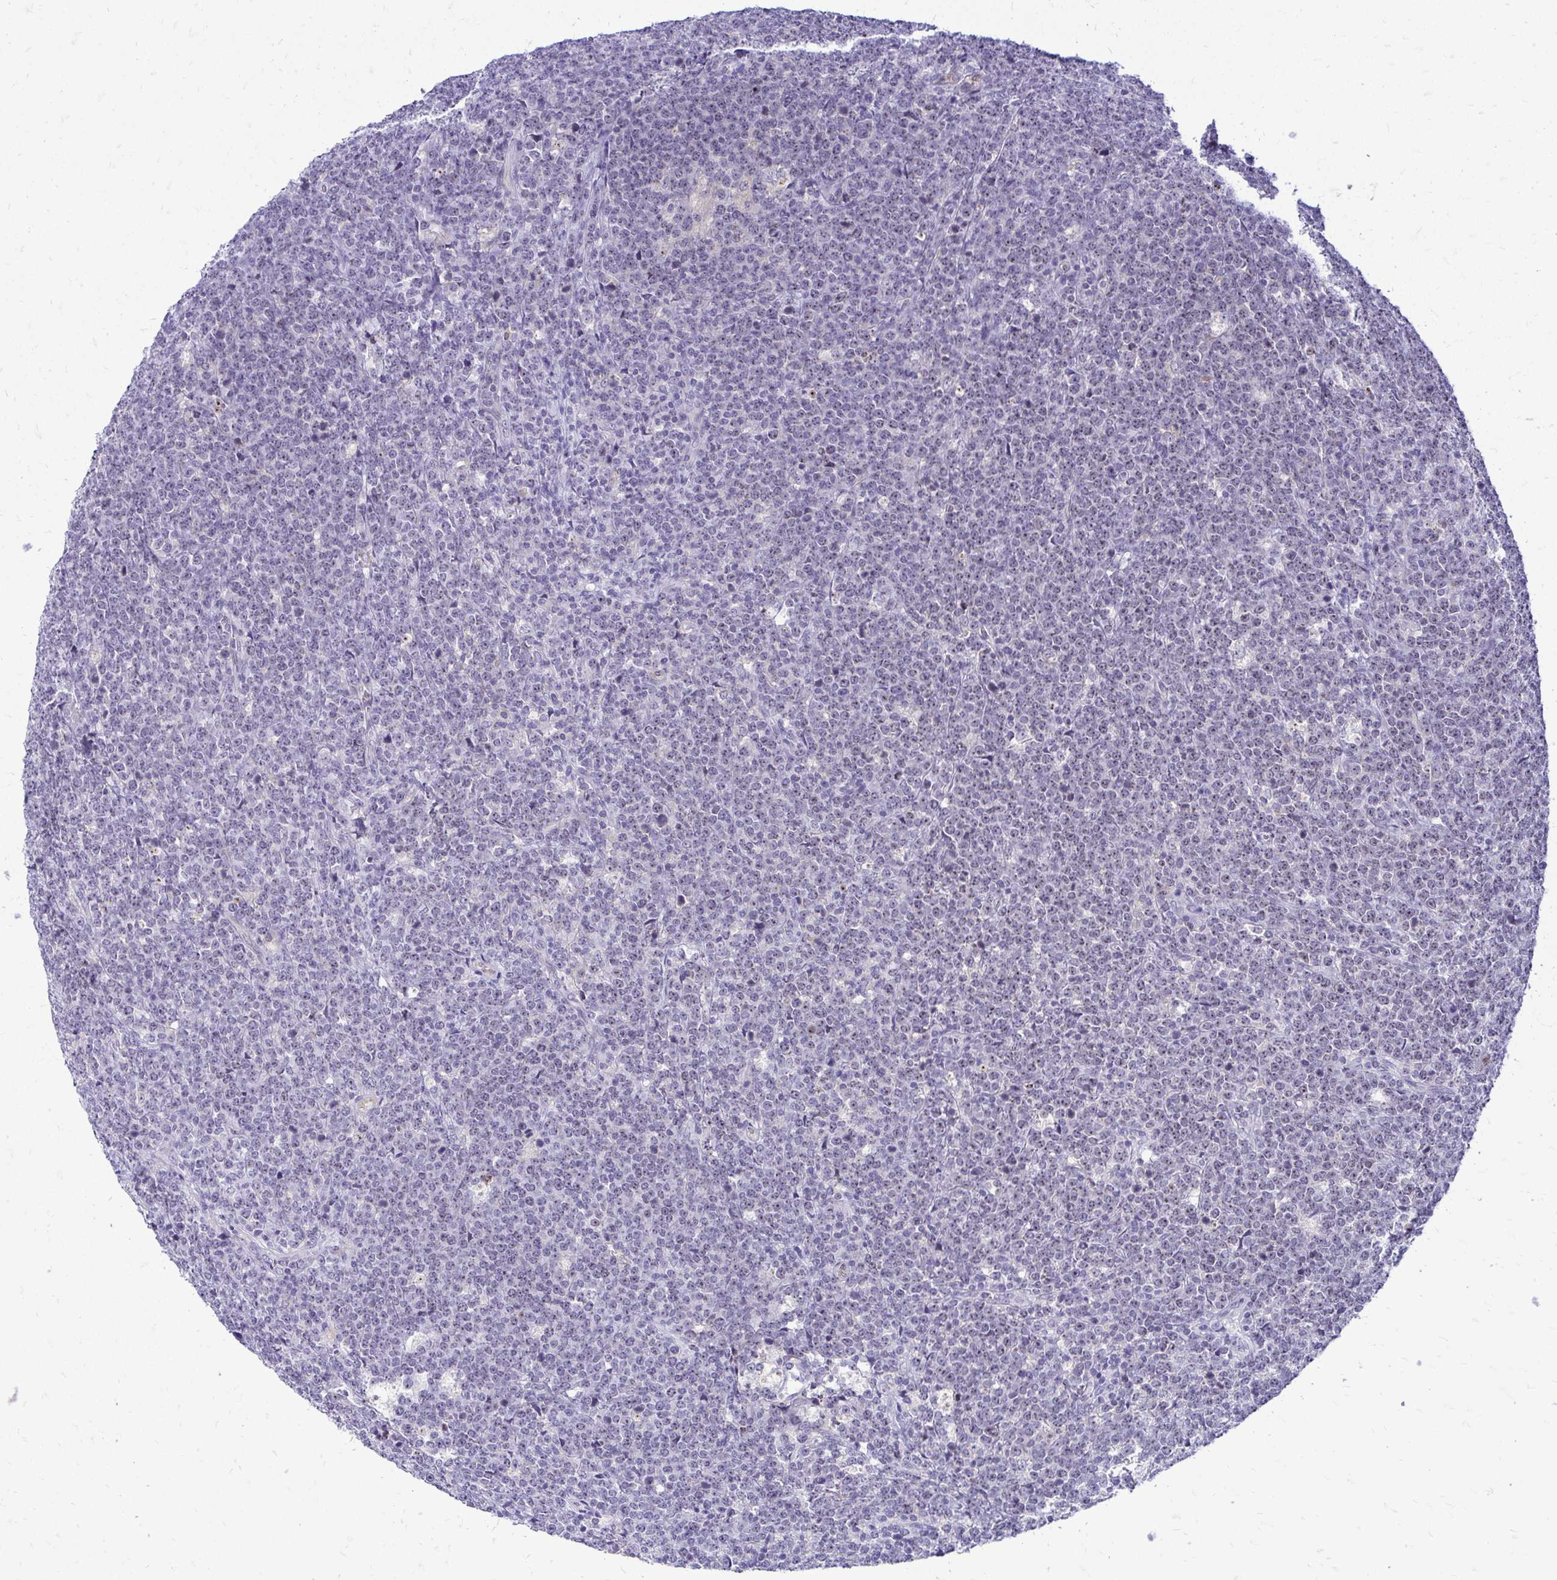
{"staining": {"intensity": "negative", "quantity": "none", "location": "none"}, "tissue": "lymphoma", "cell_type": "Tumor cells", "image_type": "cancer", "snomed": [{"axis": "morphology", "description": "Malignant lymphoma, non-Hodgkin's type, High grade"}, {"axis": "topography", "description": "Small intestine"}, {"axis": "topography", "description": "Colon"}], "caption": "Human malignant lymphoma, non-Hodgkin's type (high-grade) stained for a protein using immunohistochemistry demonstrates no staining in tumor cells.", "gene": "NIFK", "patient": {"sex": "male", "age": 8}}